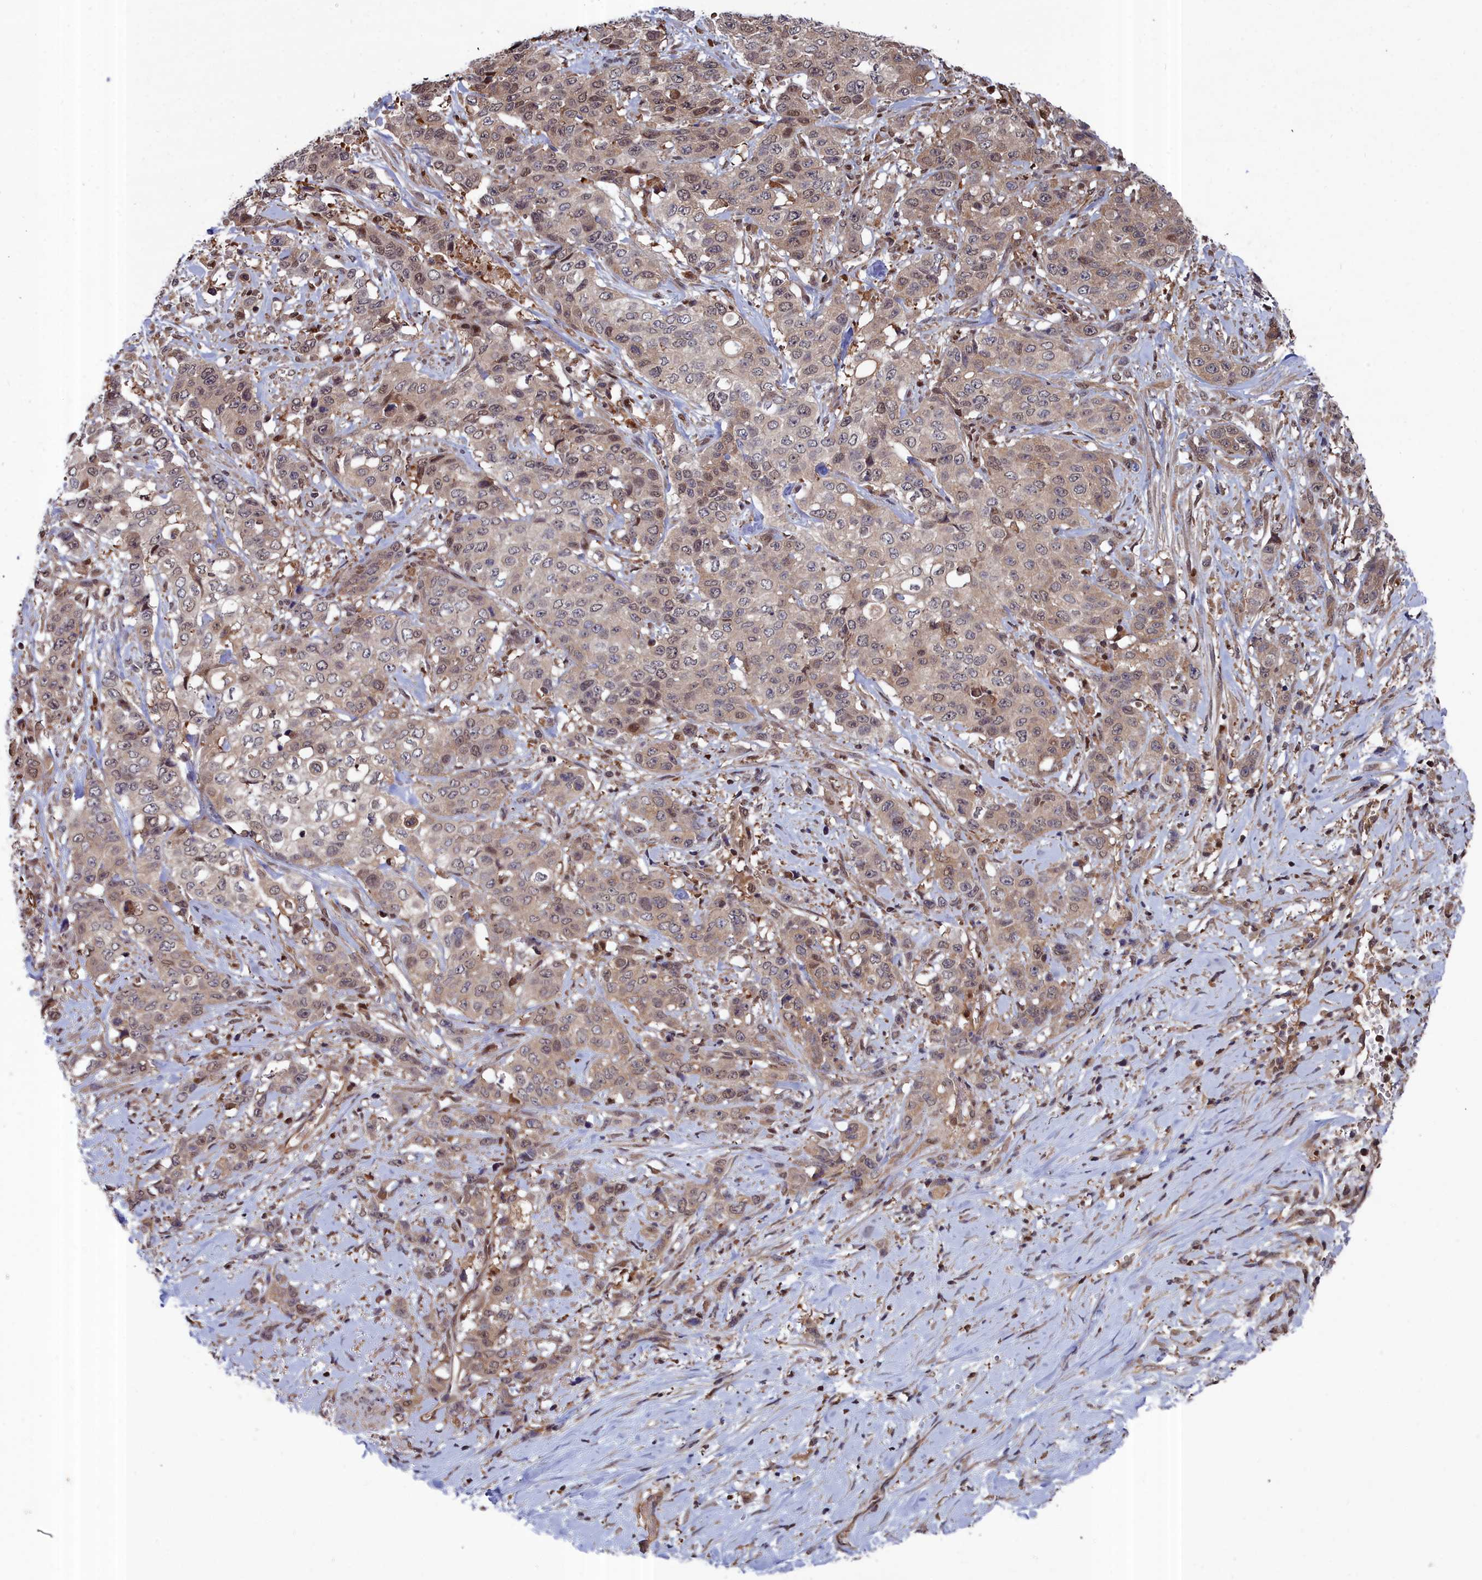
{"staining": {"intensity": "weak", "quantity": "<25%", "location": "nuclear"}, "tissue": "stomach cancer", "cell_type": "Tumor cells", "image_type": "cancer", "snomed": [{"axis": "morphology", "description": "Adenocarcinoma, NOS"}, {"axis": "topography", "description": "Stomach, upper"}], "caption": "A photomicrograph of stomach cancer (adenocarcinoma) stained for a protein exhibits no brown staining in tumor cells. Brightfield microscopy of immunohistochemistry stained with DAB (brown) and hematoxylin (blue), captured at high magnification.", "gene": "GFRA2", "patient": {"sex": "male", "age": 62}}